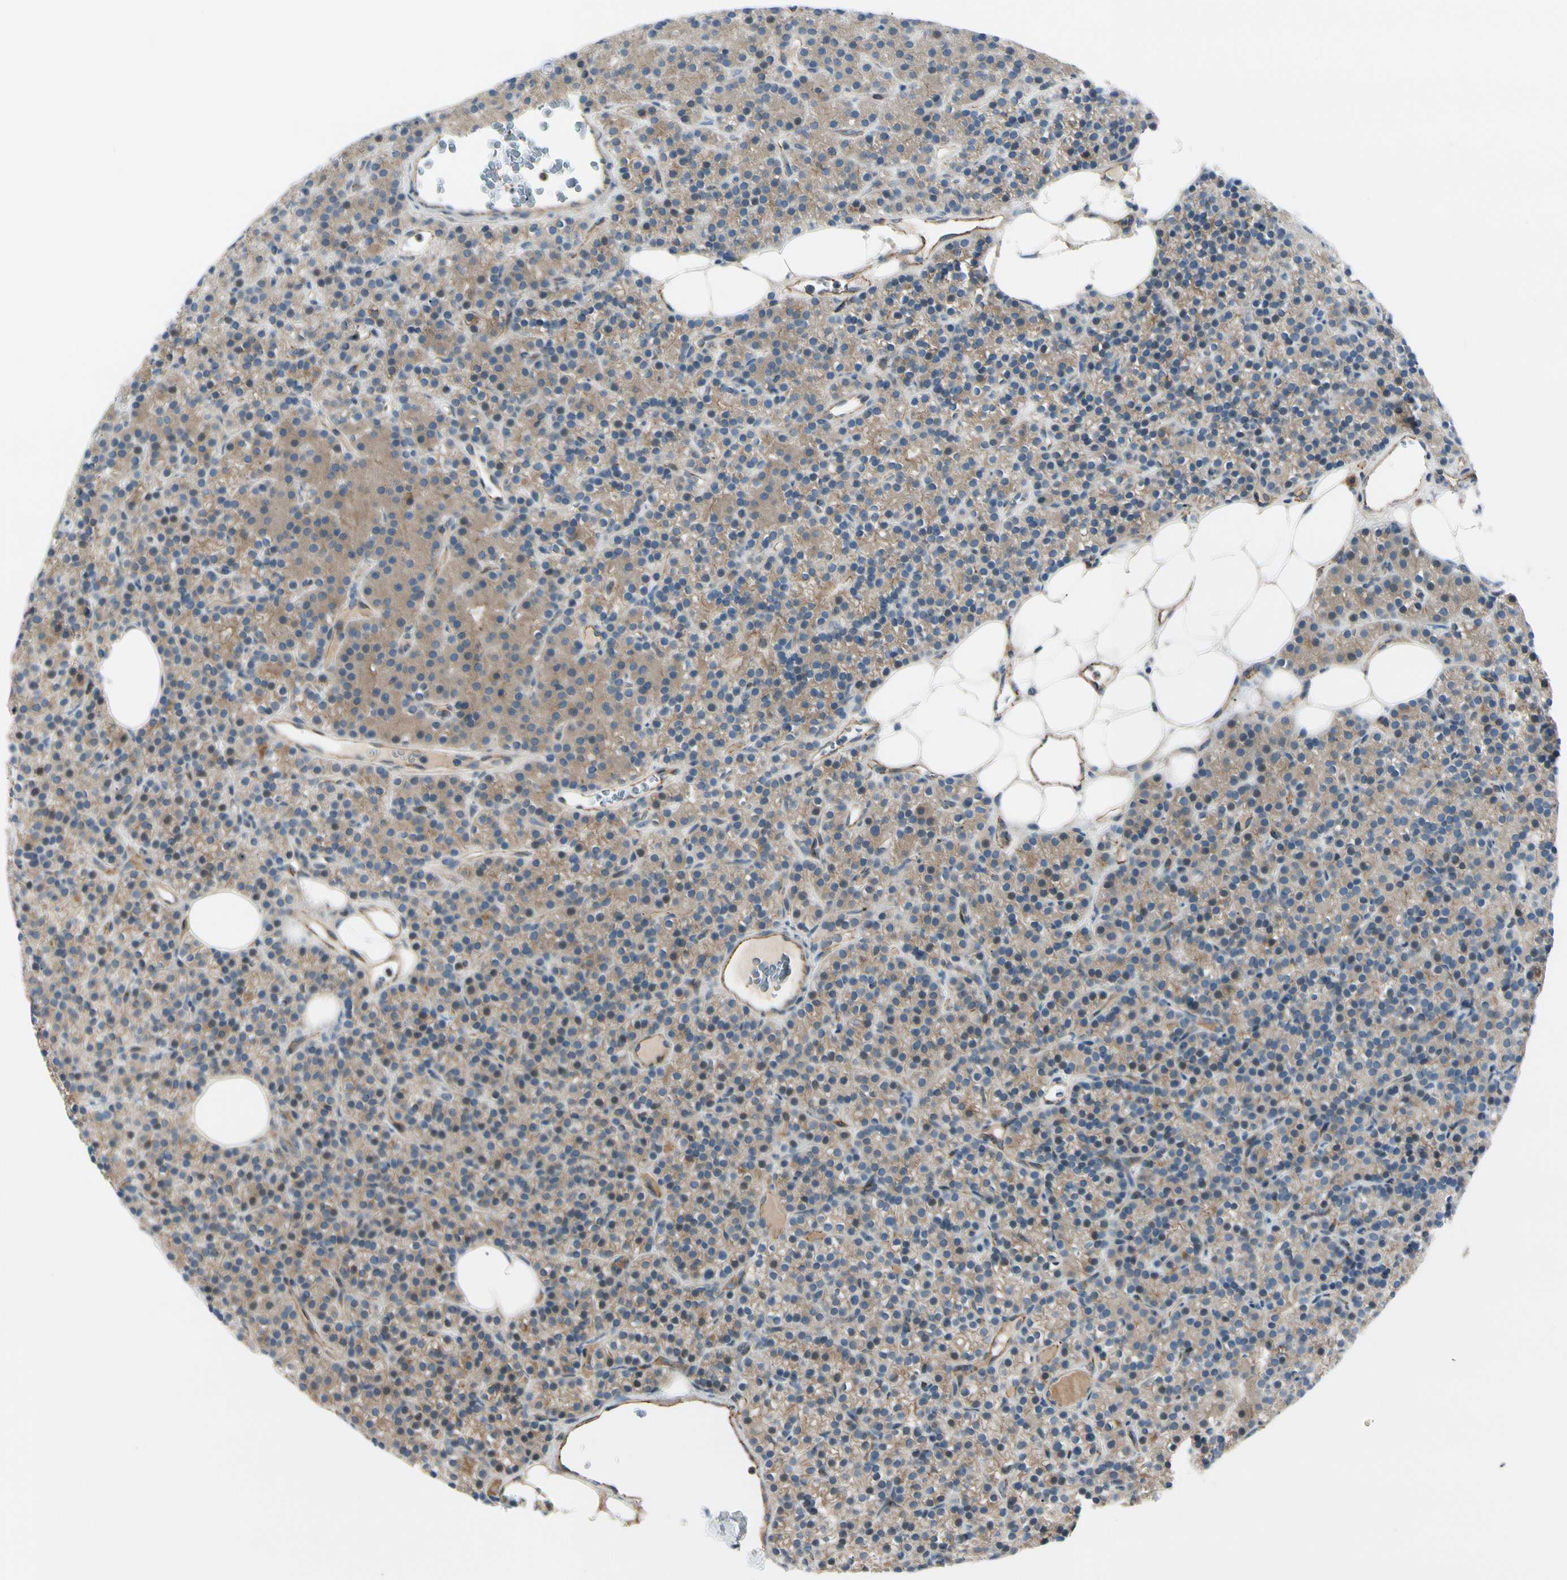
{"staining": {"intensity": "weak", "quantity": "25%-75%", "location": "cytoplasmic/membranous"}, "tissue": "parathyroid gland", "cell_type": "Glandular cells", "image_type": "normal", "snomed": [{"axis": "morphology", "description": "Normal tissue, NOS"}, {"axis": "morphology", "description": "Hyperplasia, NOS"}, {"axis": "topography", "description": "Parathyroid gland"}], "caption": "DAB immunohistochemical staining of normal parathyroid gland exhibits weak cytoplasmic/membranous protein staining in approximately 25%-75% of glandular cells. The staining is performed using DAB brown chromogen to label protein expression. The nuclei are counter-stained blue using hematoxylin.", "gene": "TJP1", "patient": {"sex": "male", "age": 44}}